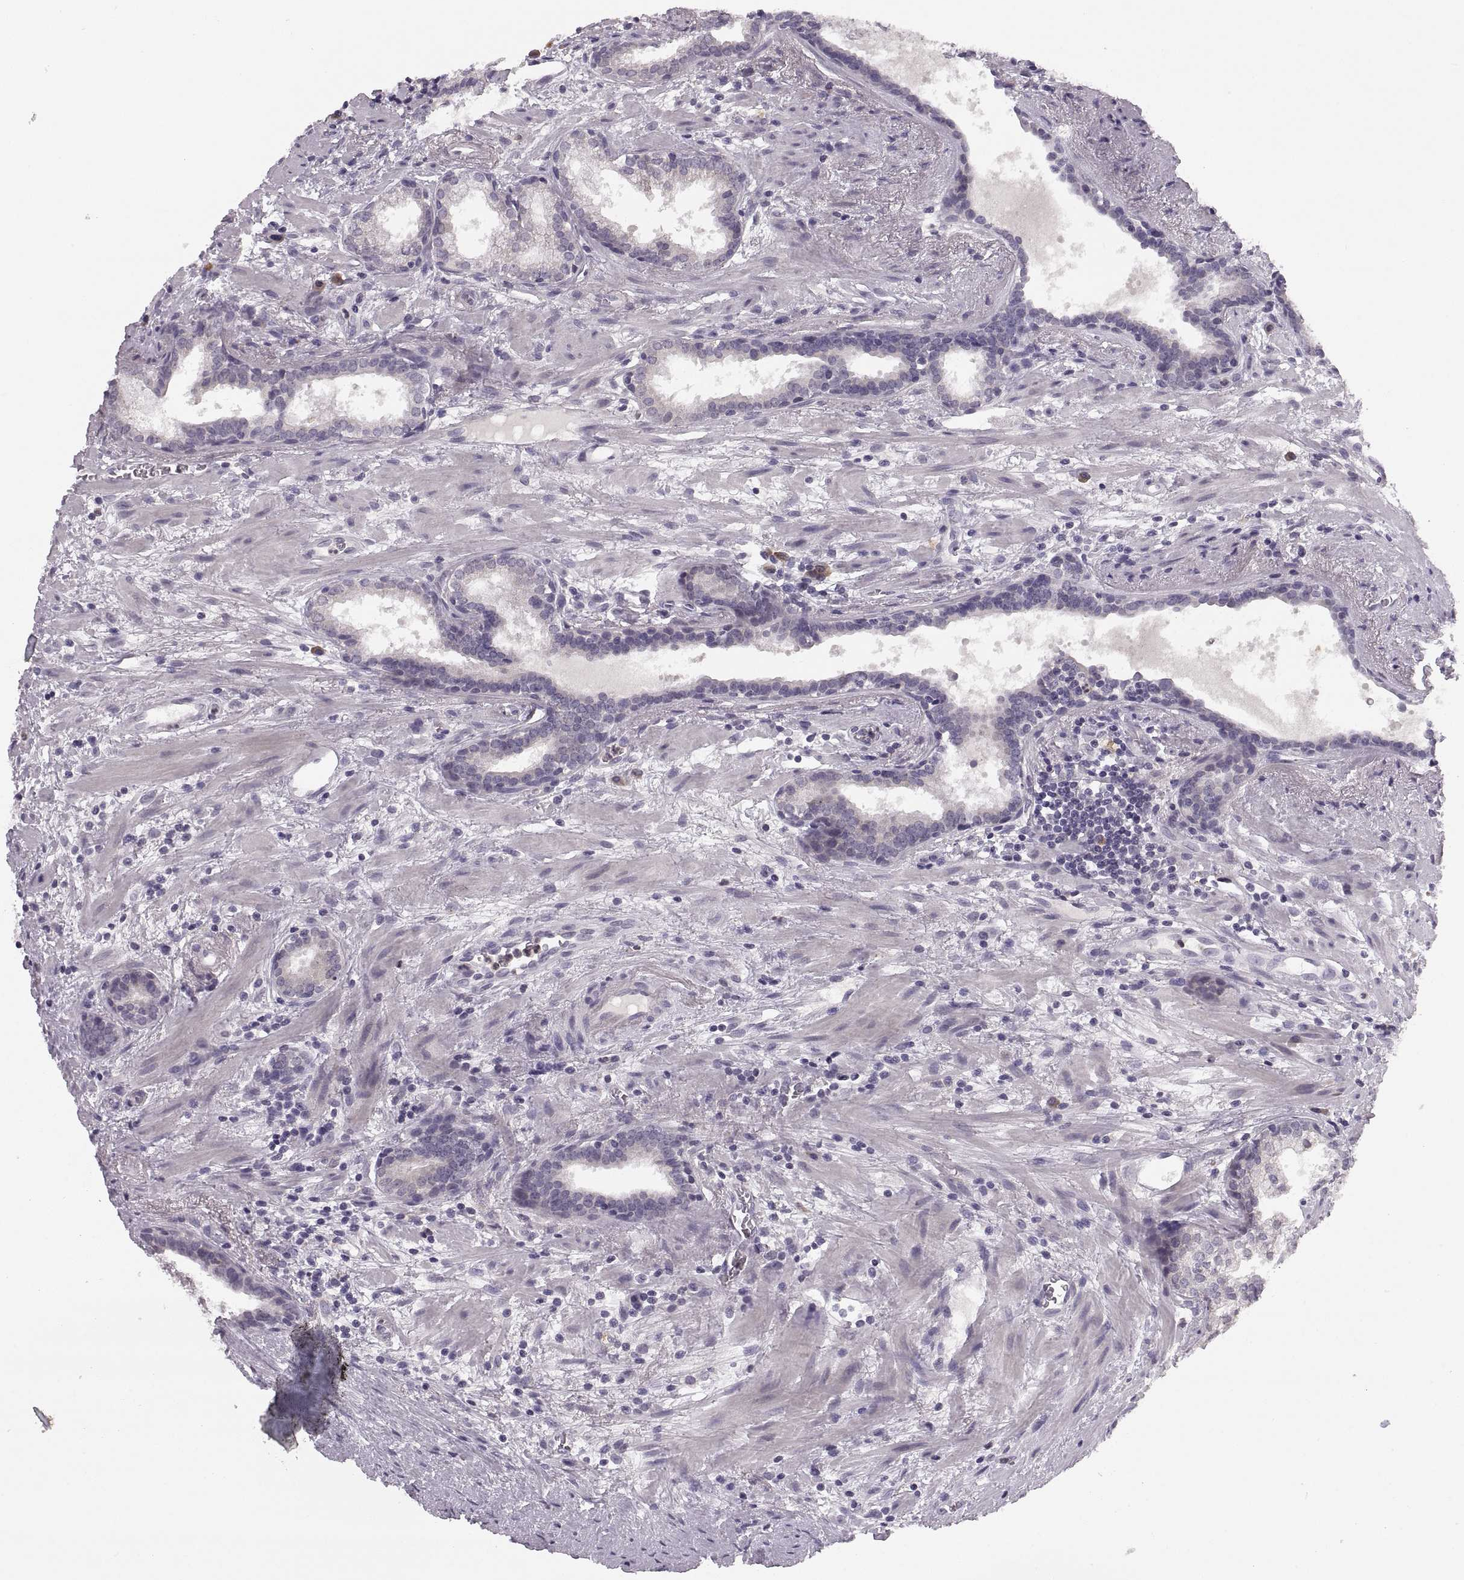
{"staining": {"intensity": "negative", "quantity": "none", "location": "none"}, "tissue": "prostate cancer", "cell_type": "Tumor cells", "image_type": "cancer", "snomed": [{"axis": "morphology", "description": "Adenocarcinoma, NOS"}, {"axis": "topography", "description": "Prostate"}], "caption": "A micrograph of prostate cancer (adenocarcinoma) stained for a protein reveals no brown staining in tumor cells.", "gene": "ADH6", "patient": {"sex": "male", "age": 66}}